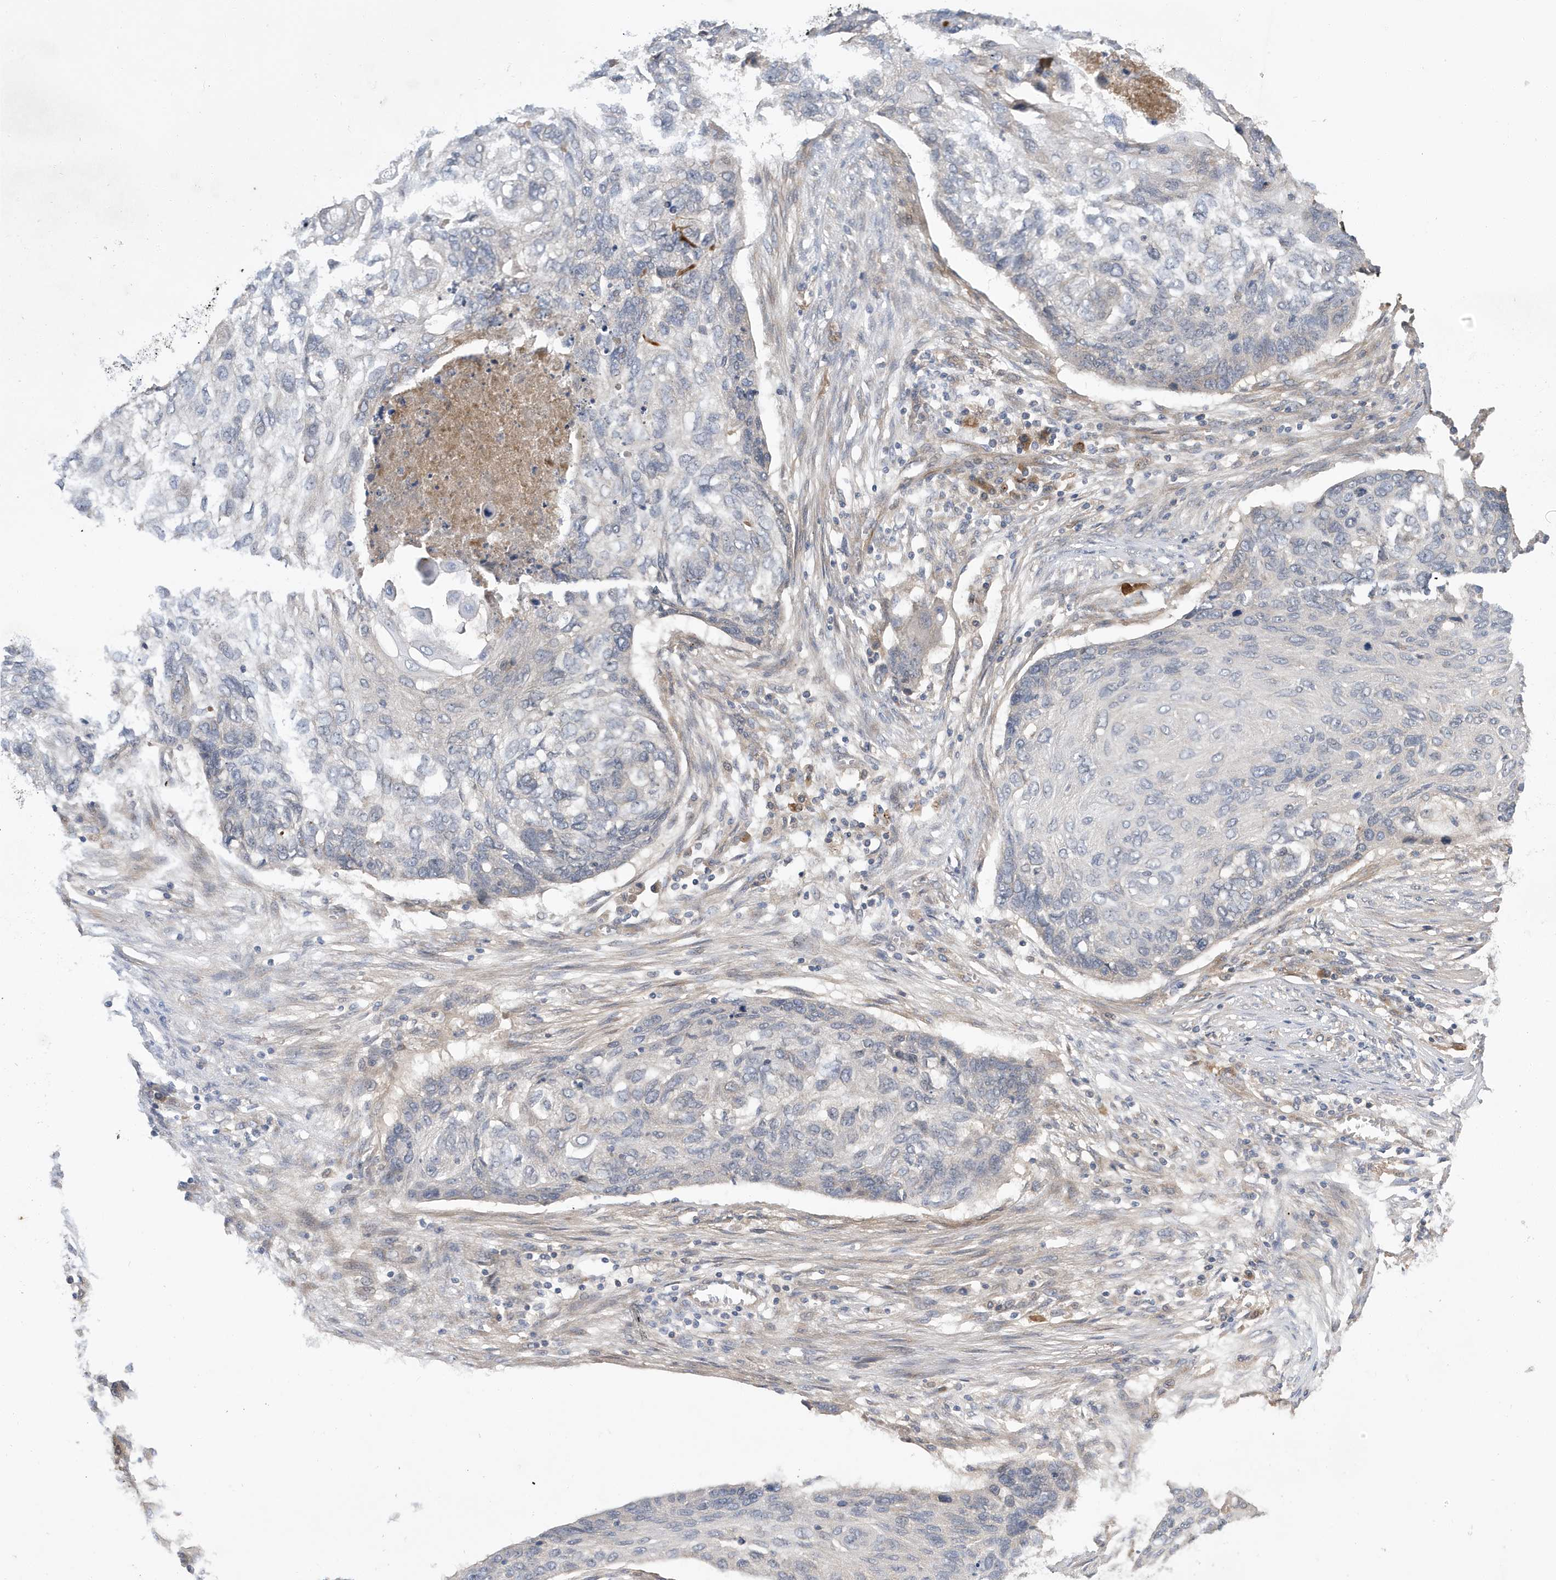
{"staining": {"intensity": "negative", "quantity": "none", "location": "none"}, "tissue": "lung cancer", "cell_type": "Tumor cells", "image_type": "cancer", "snomed": [{"axis": "morphology", "description": "Squamous cell carcinoma, NOS"}, {"axis": "topography", "description": "Lung"}], "caption": "A micrograph of human lung cancer is negative for staining in tumor cells.", "gene": "LAPTM4A", "patient": {"sex": "female", "age": 63}}